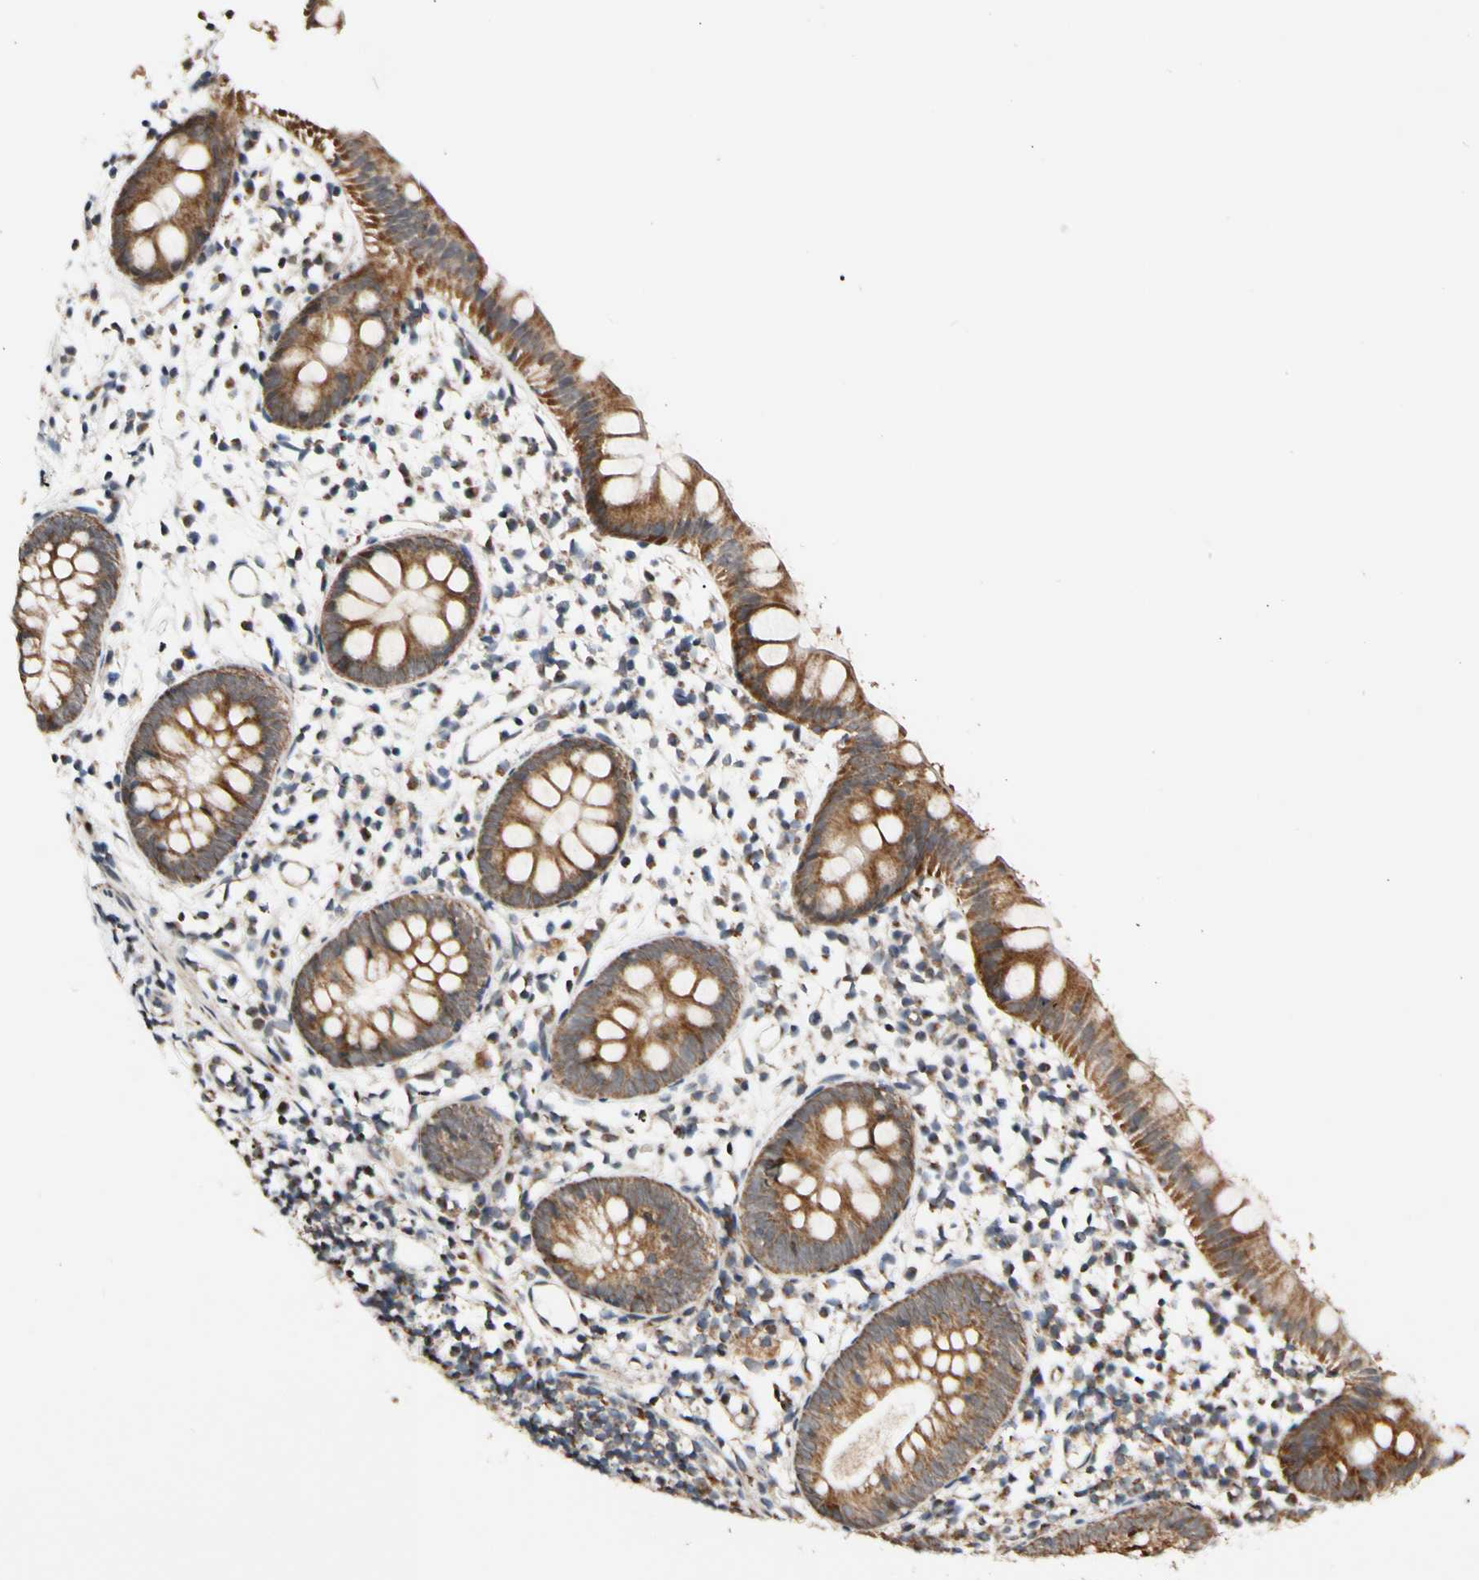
{"staining": {"intensity": "moderate", "quantity": ">75%", "location": "cytoplasmic/membranous"}, "tissue": "appendix", "cell_type": "Glandular cells", "image_type": "normal", "snomed": [{"axis": "morphology", "description": "Normal tissue, NOS"}, {"axis": "topography", "description": "Appendix"}], "caption": "High-power microscopy captured an immunohistochemistry micrograph of benign appendix, revealing moderate cytoplasmic/membranous staining in approximately >75% of glandular cells. (DAB = brown stain, brightfield microscopy at high magnification).", "gene": "KHDC4", "patient": {"sex": "female", "age": 20}}